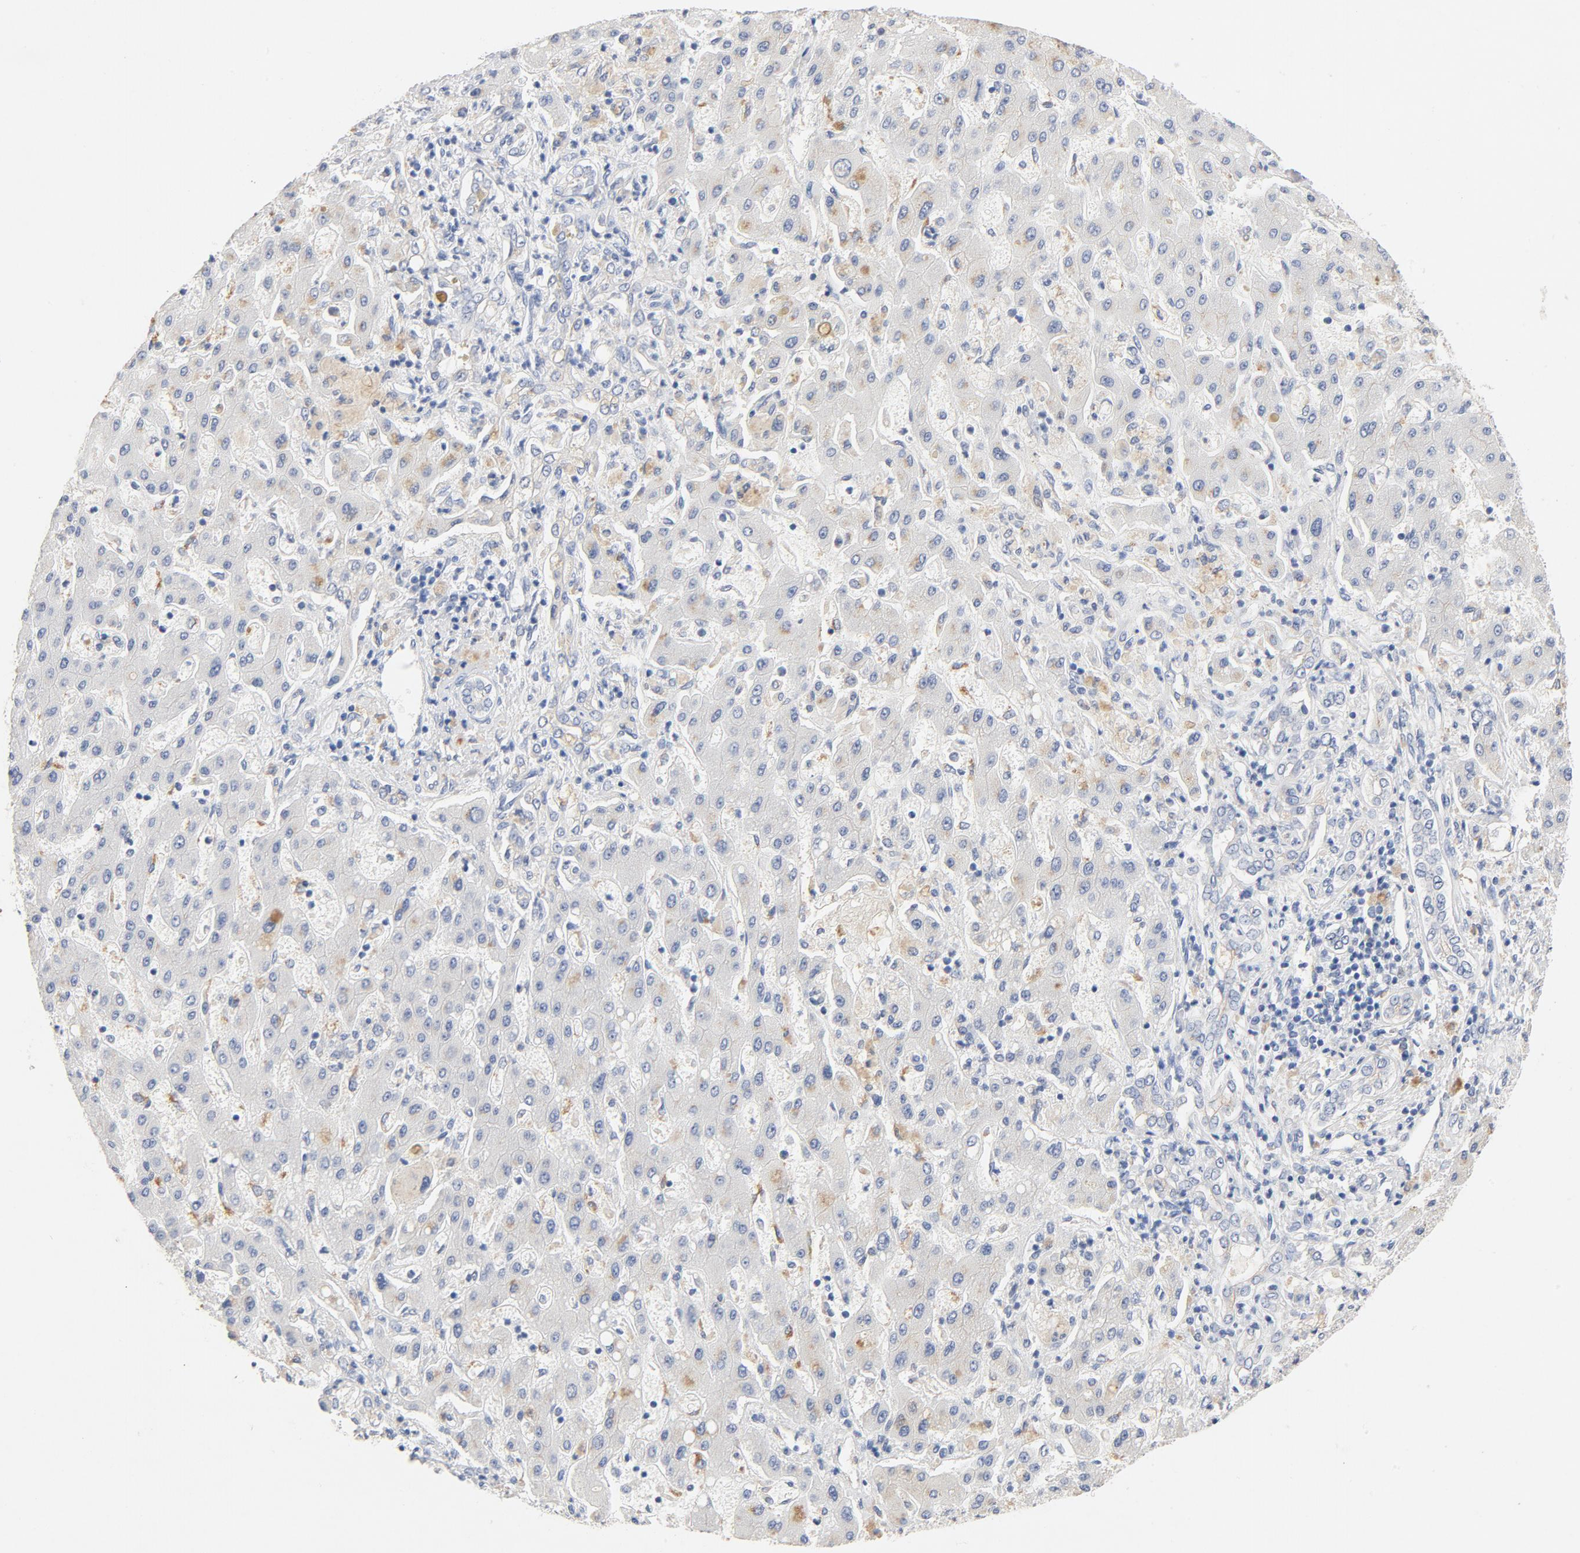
{"staining": {"intensity": "weak", "quantity": "<25%", "location": "cytoplasmic/membranous"}, "tissue": "liver cancer", "cell_type": "Tumor cells", "image_type": "cancer", "snomed": [{"axis": "morphology", "description": "Cholangiocarcinoma"}, {"axis": "topography", "description": "Liver"}], "caption": "Micrograph shows no significant protein staining in tumor cells of liver cholangiocarcinoma. The staining is performed using DAB brown chromogen with nuclei counter-stained in using hematoxylin.", "gene": "STAT1", "patient": {"sex": "male", "age": 50}}